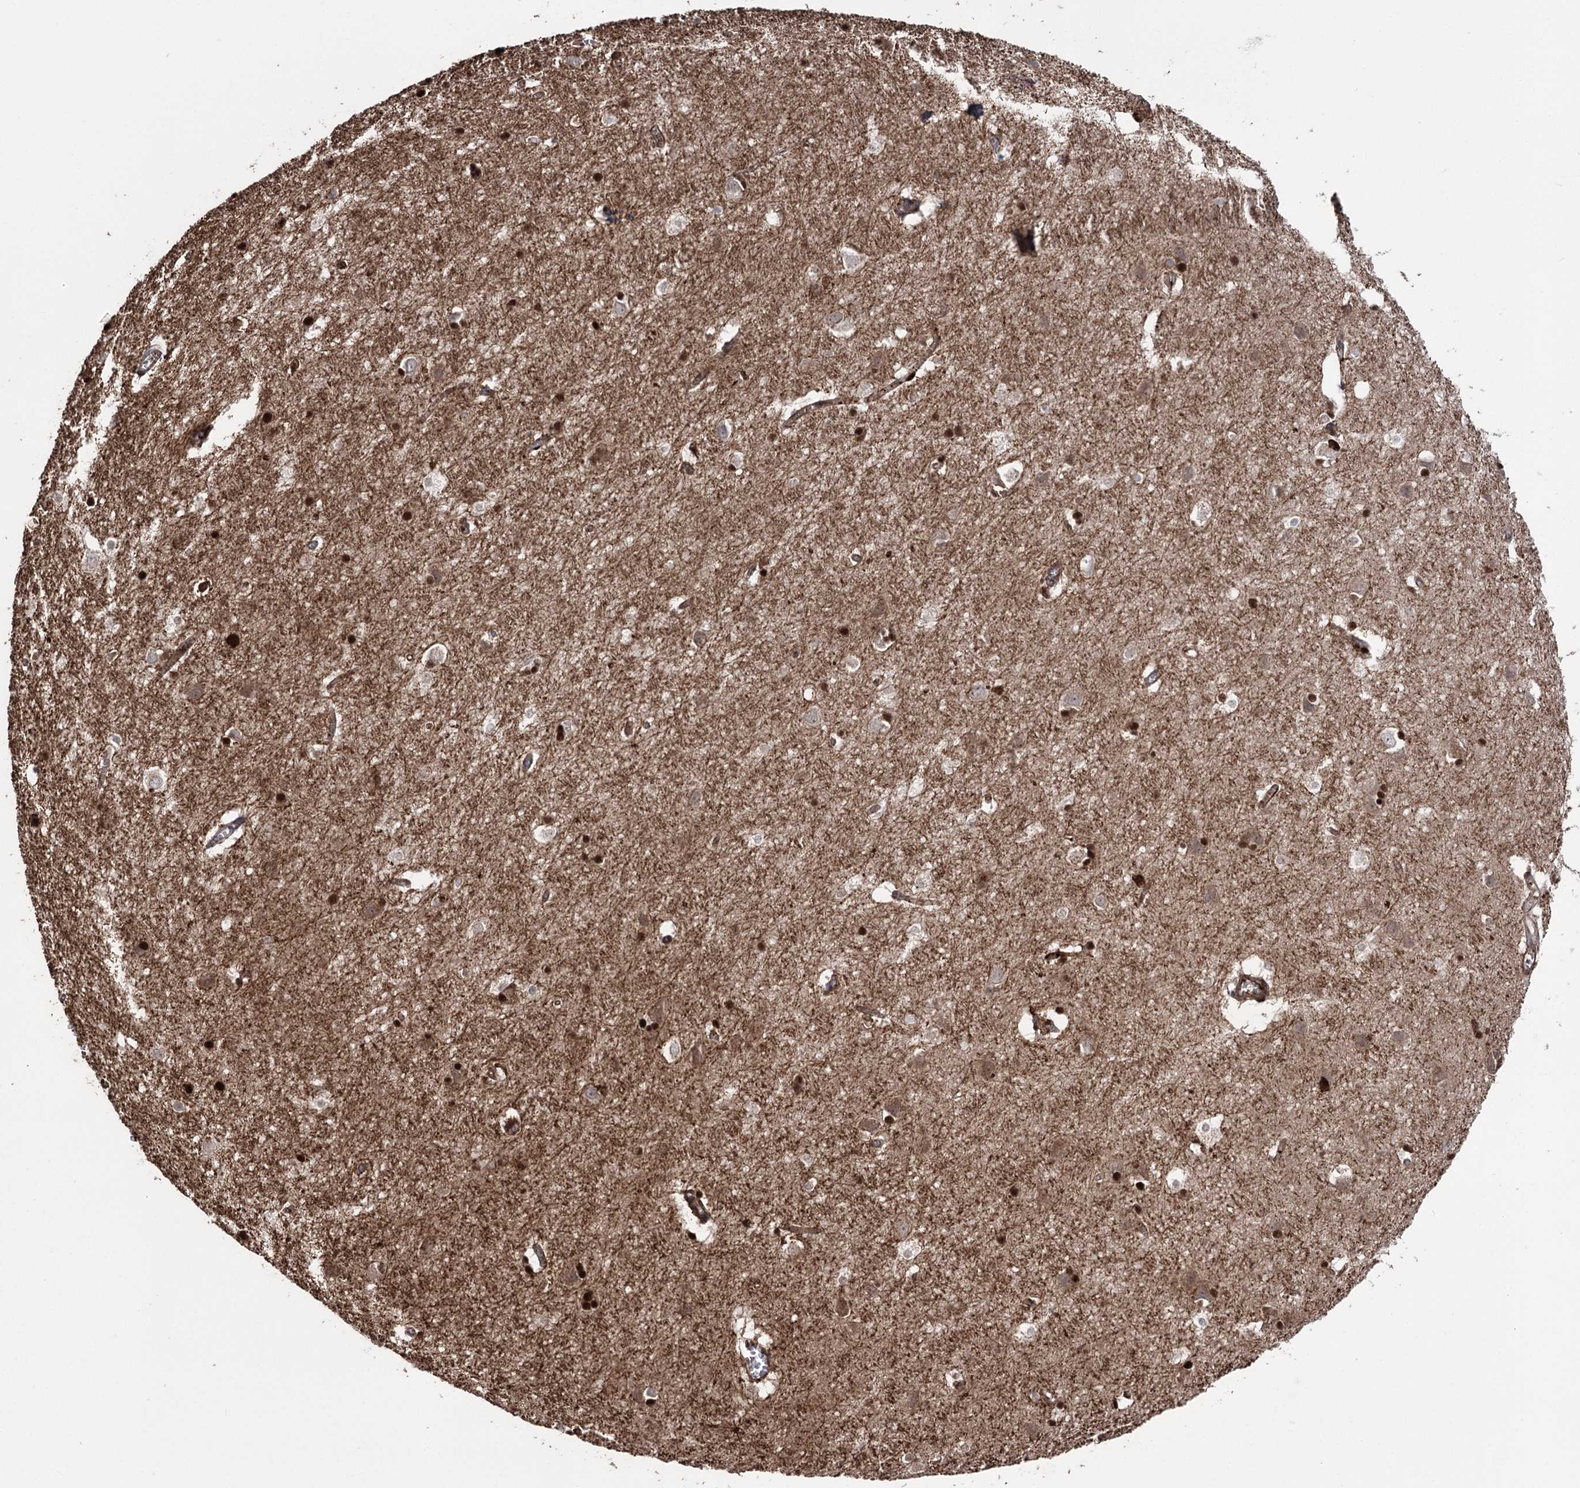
{"staining": {"intensity": "moderate", "quantity": "25%-75%", "location": "cytoplasmic/membranous"}, "tissue": "cerebral cortex", "cell_type": "Endothelial cells", "image_type": "normal", "snomed": [{"axis": "morphology", "description": "Normal tissue, NOS"}, {"axis": "topography", "description": "Cerebral cortex"}], "caption": "This photomicrograph displays IHC staining of benign human cerebral cortex, with medium moderate cytoplasmic/membranous positivity in approximately 25%-75% of endothelial cells.", "gene": "OTUD1", "patient": {"sex": "male", "age": 54}}